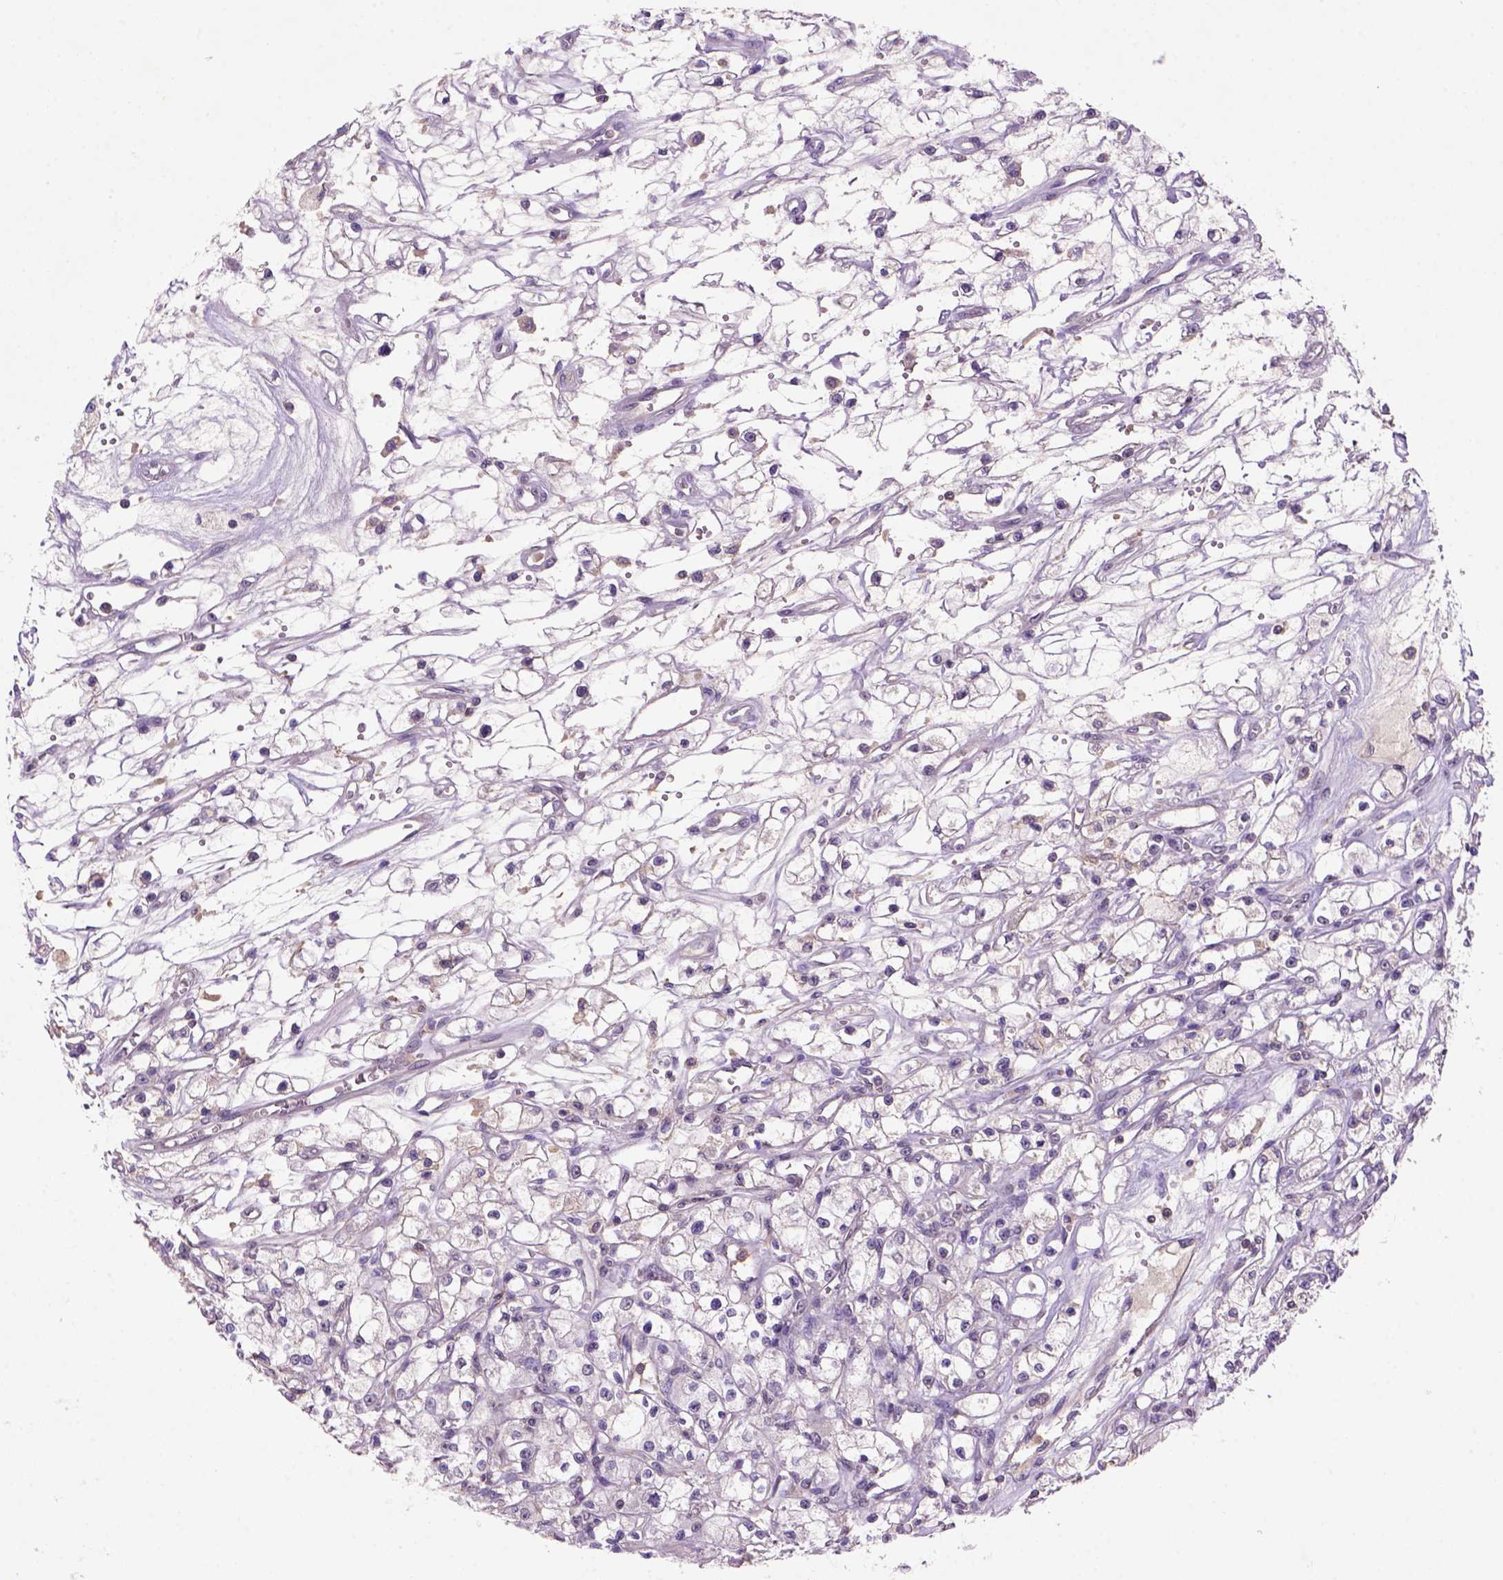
{"staining": {"intensity": "weak", "quantity": "<25%", "location": "cytoplasmic/membranous"}, "tissue": "renal cancer", "cell_type": "Tumor cells", "image_type": "cancer", "snomed": [{"axis": "morphology", "description": "Adenocarcinoma, NOS"}, {"axis": "topography", "description": "Kidney"}], "caption": "High power microscopy image of an IHC photomicrograph of renal cancer (adenocarcinoma), revealing no significant staining in tumor cells. Nuclei are stained in blue.", "gene": "SCML4", "patient": {"sex": "female", "age": 59}}